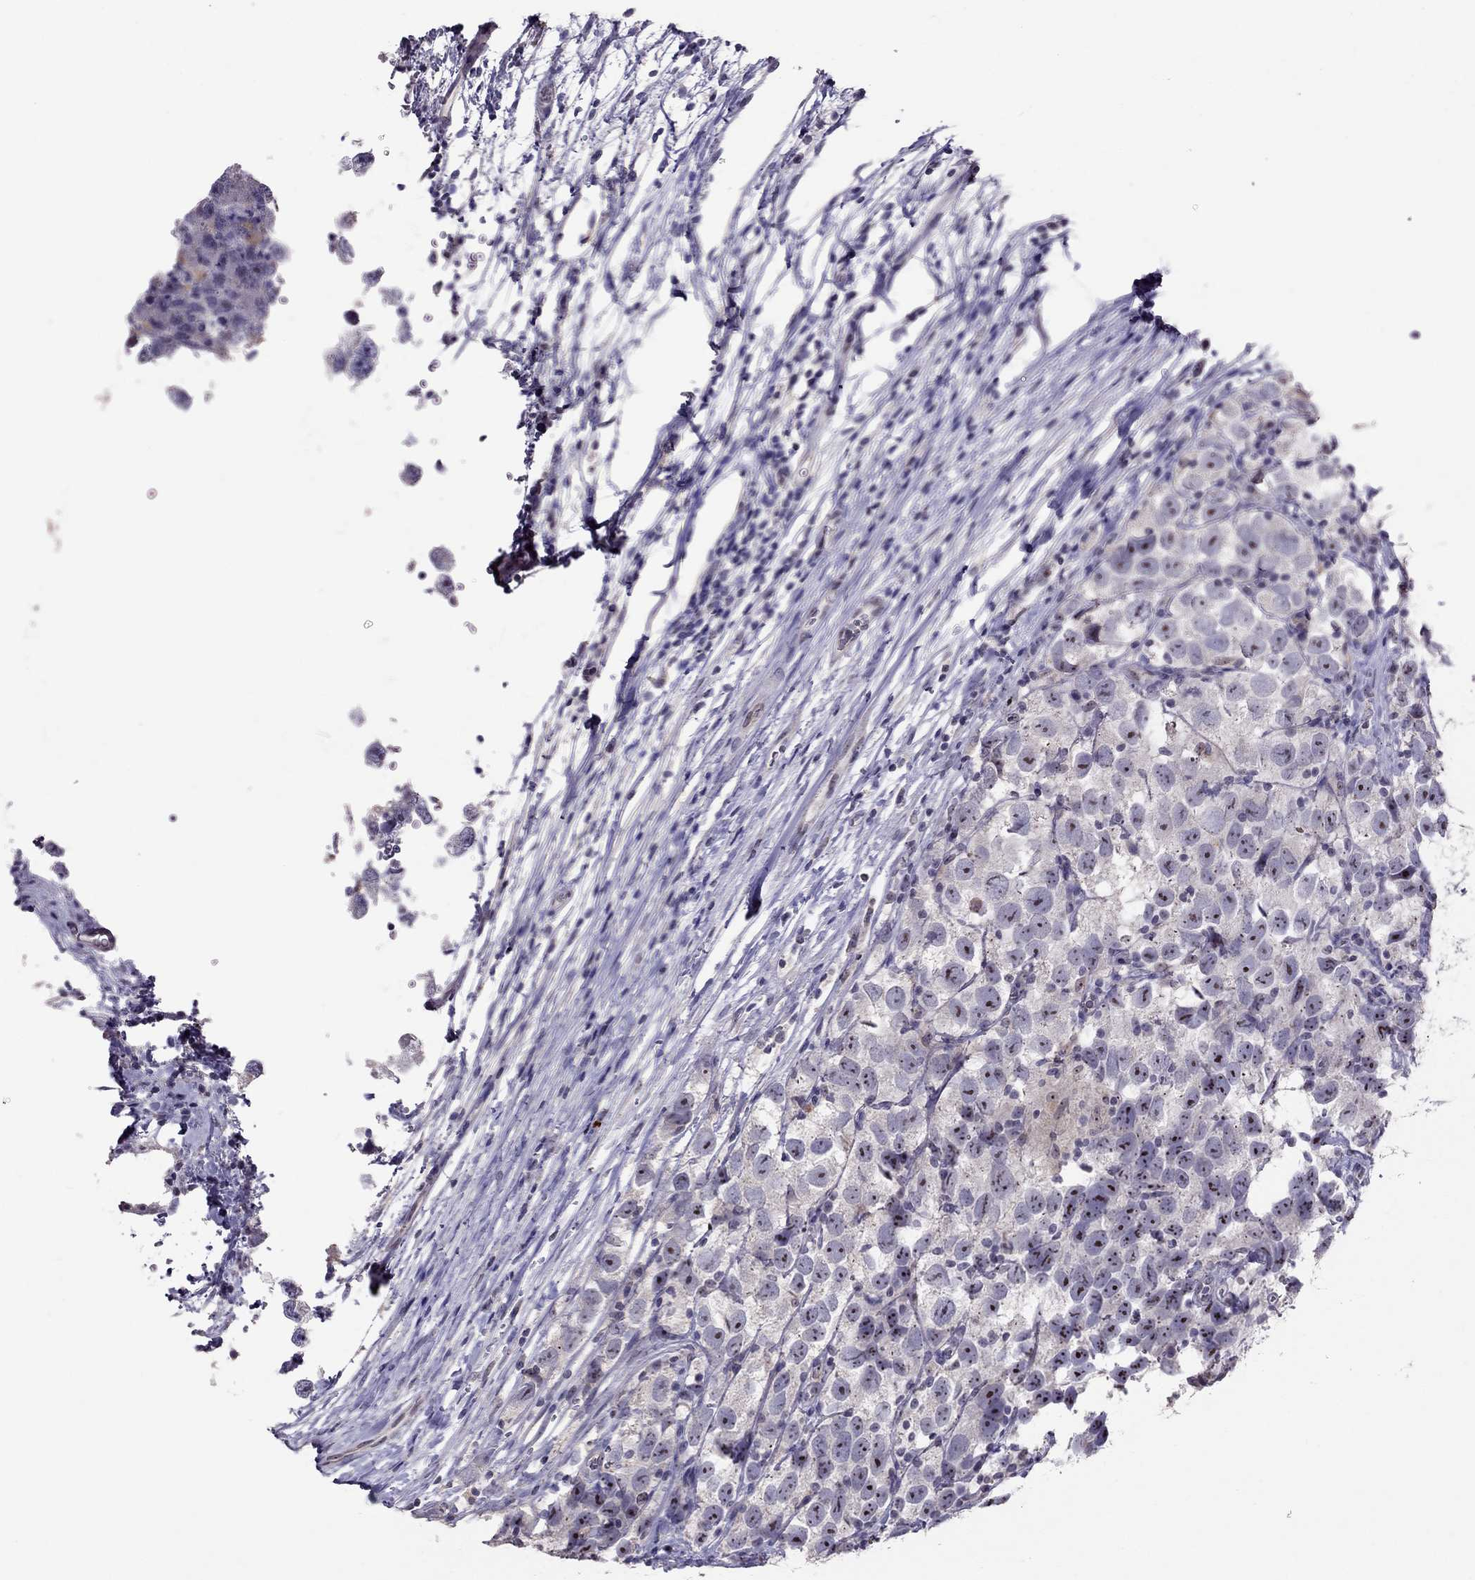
{"staining": {"intensity": "negative", "quantity": "none", "location": "none"}, "tissue": "testis cancer", "cell_type": "Tumor cells", "image_type": "cancer", "snomed": [{"axis": "morphology", "description": "Seminoma, NOS"}, {"axis": "topography", "description": "Testis"}], "caption": "Tumor cells show no significant staining in testis cancer.", "gene": "LRRC46", "patient": {"sex": "male", "age": 26}}